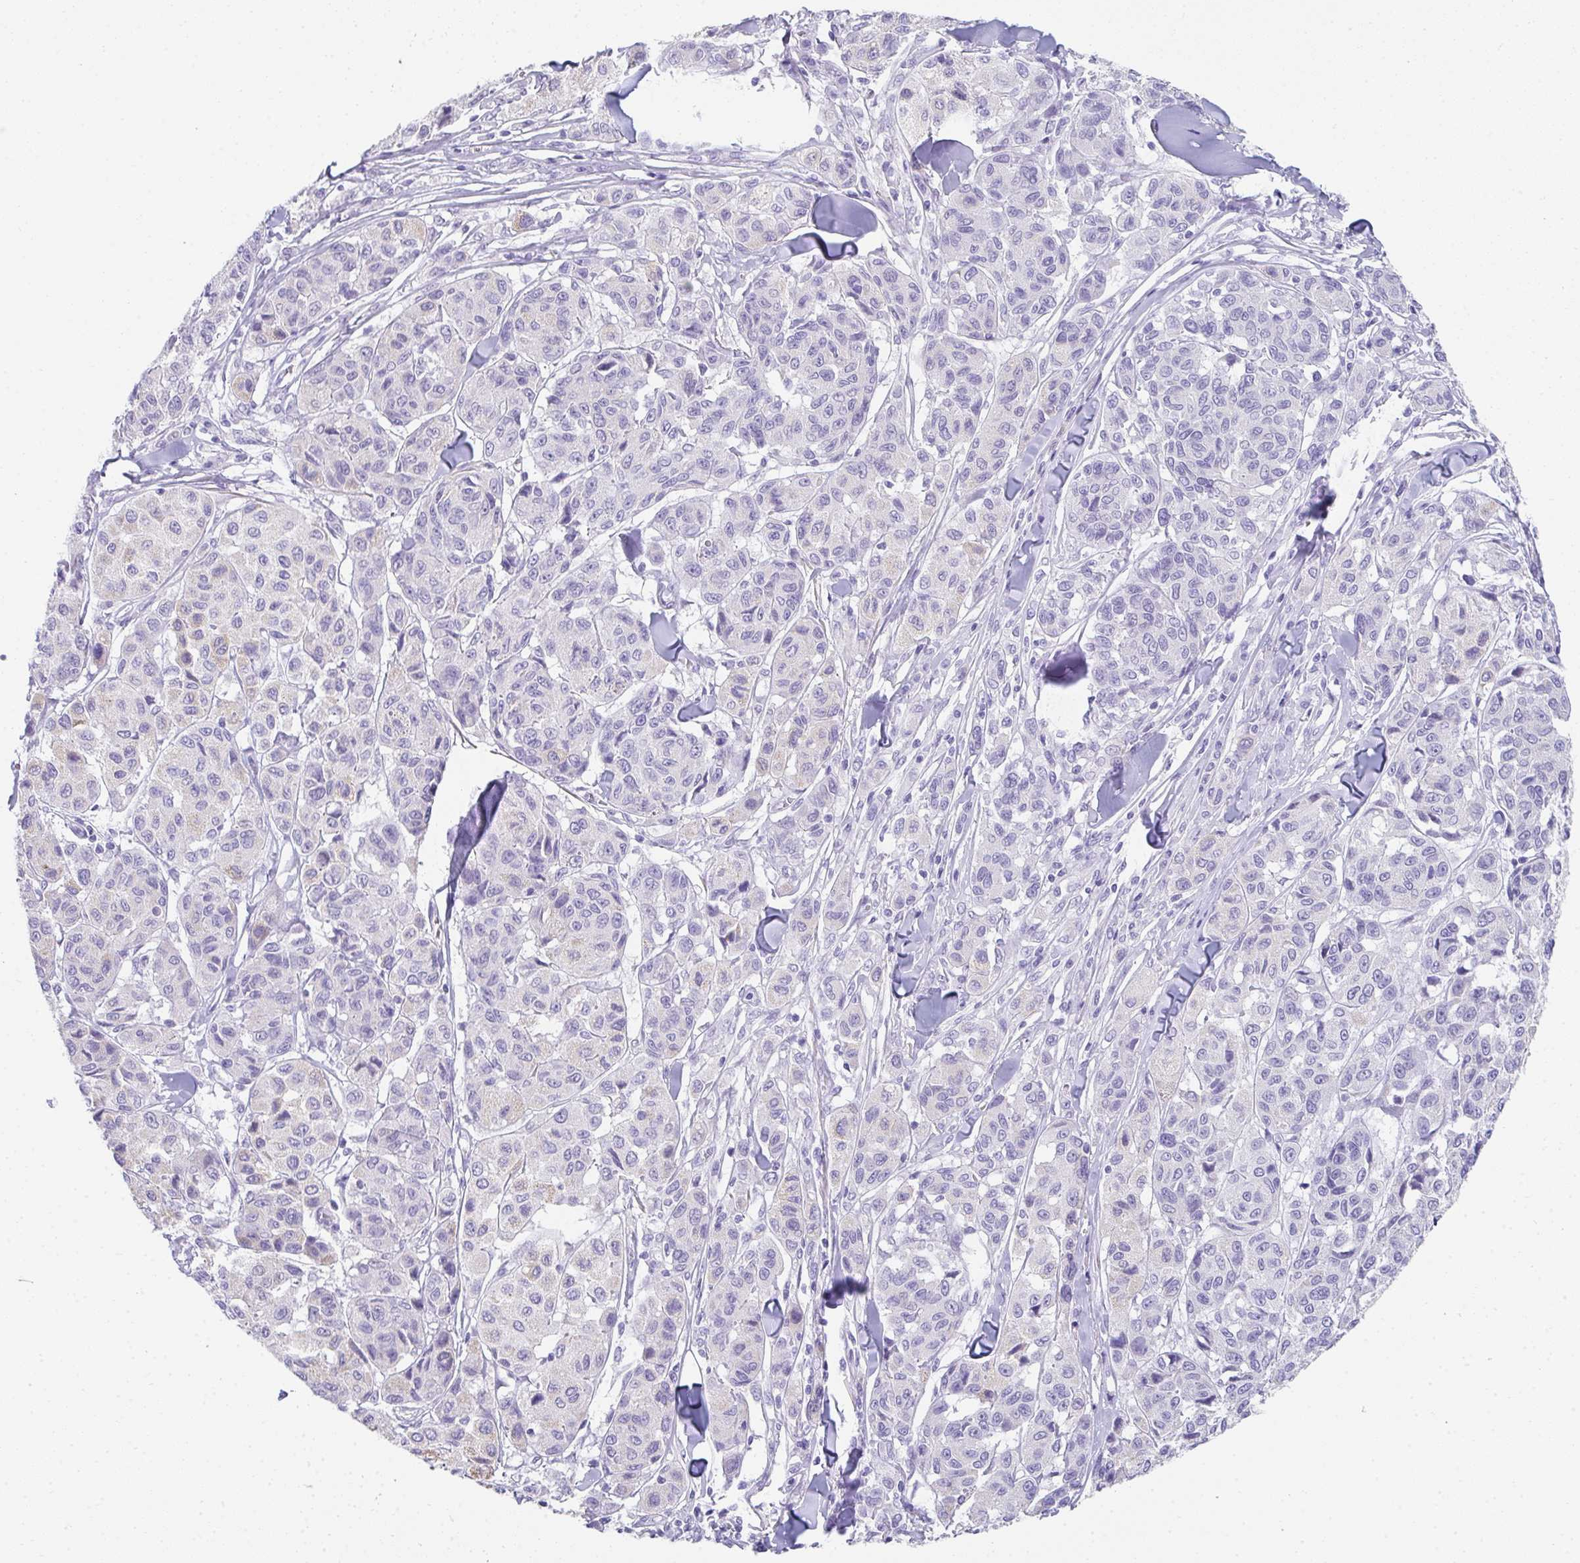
{"staining": {"intensity": "negative", "quantity": "none", "location": "none"}, "tissue": "melanoma", "cell_type": "Tumor cells", "image_type": "cancer", "snomed": [{"axis": "morphology", "description": "Malignant melanoma, NOS"}, {"axis": "topography", "description": "Skin"}], "caption": "The micrograph demonstrates no staining of tumor cells in malignant melanoma. The staining was performed using DAB to visualize the protein expression in brown, while the nuclei were stained in blue with hematoxylin (Magnification: 20x).", "gene": "RLF", "patient": {"sex": "female", "age": 66}}